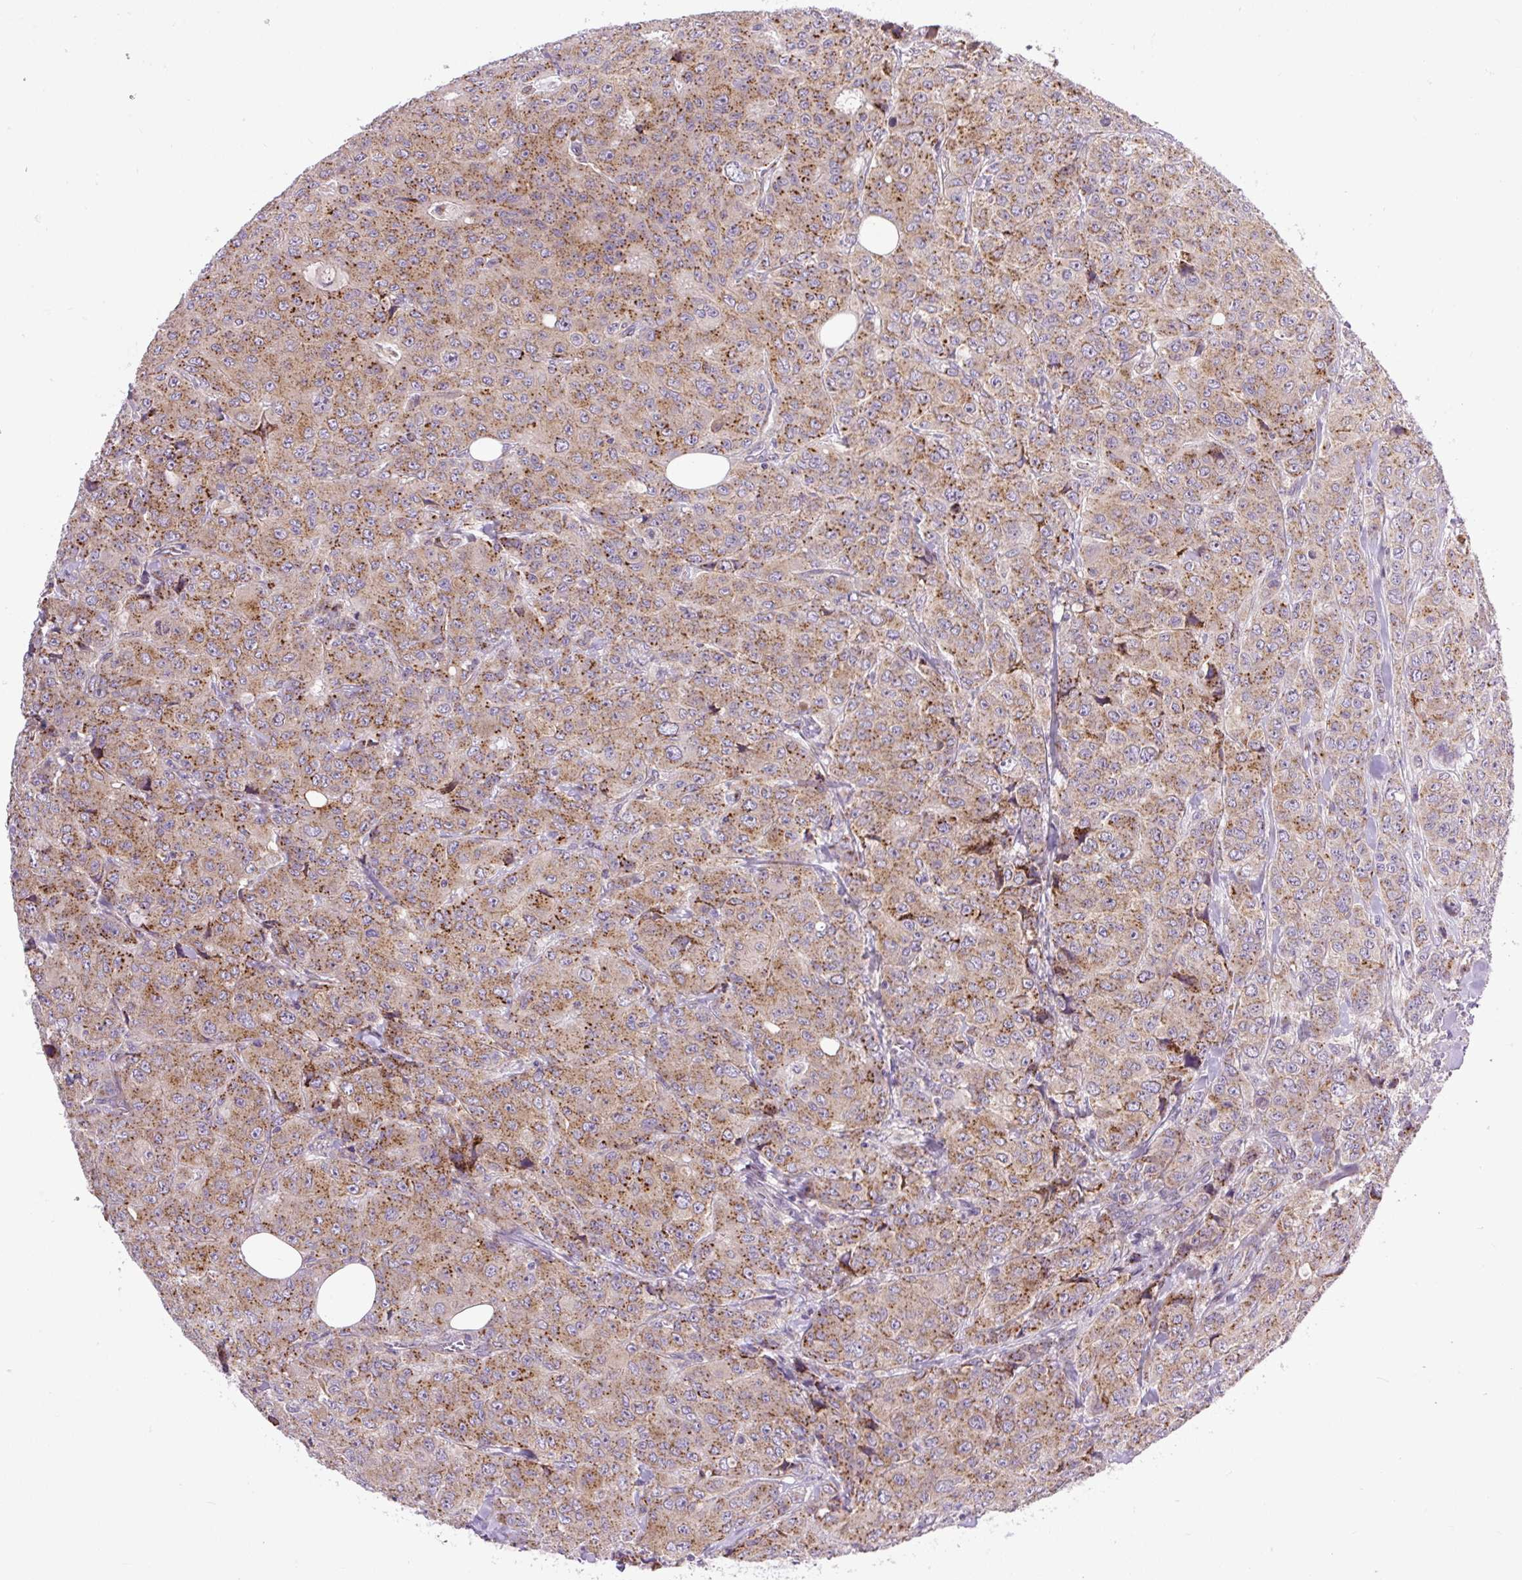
{"staining": {"intensity": "moderate", "quantity": ">75%", "location": "cytoplasmic/membranous"}, "tissue": "breast cancer", "cell_type": "Tumor cells", "image_type": "cancer", "snomed": [{"axis": "morphology", "description": "Duct carcinoma"}, {"axis": "topography", "description": "Breast"}], "caption": "Breast cancer stained with a protein marker exhibits moderate staining in tumor cells.", "gene": "MSMP", "patient": {"sex": "female", "age": 43}}